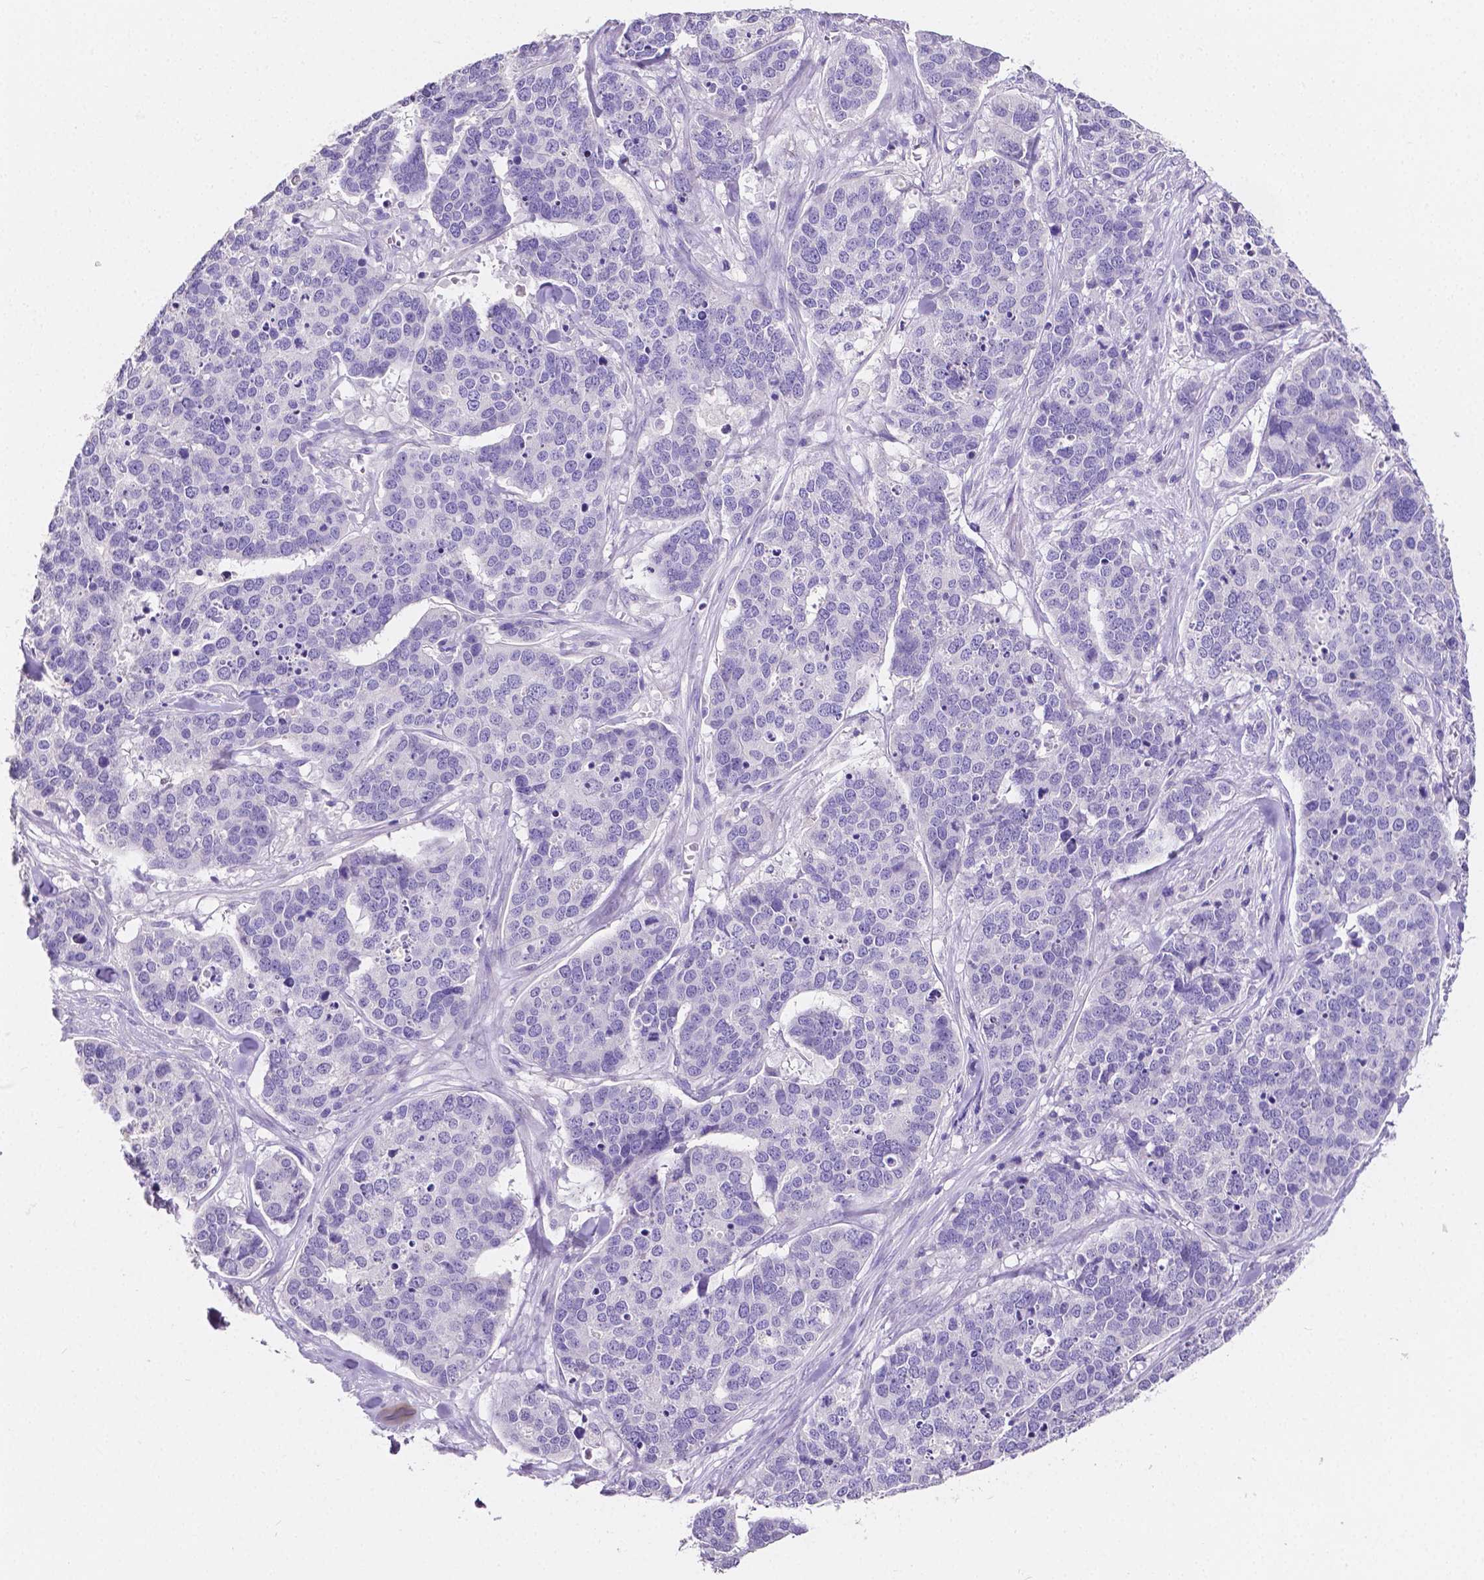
{"staining": {"intensity": "negative", "quantity": "none", "location": "none"}, "tissue": "ovarian cancer", "cell_type": "Tumor cells", "image_type": "cancer", "snomed": [{"axis": "morphology", "description": "Carcinoma, endometroid"}, {"axis": "topography", "description": "Ovary"}], "caption": "The micrograph demonstrates no staining of tumor cells in ovarian endometroid carcinoma.", "gene": "SLC22A2", "patient": {"sex": "female", "age": 65}}